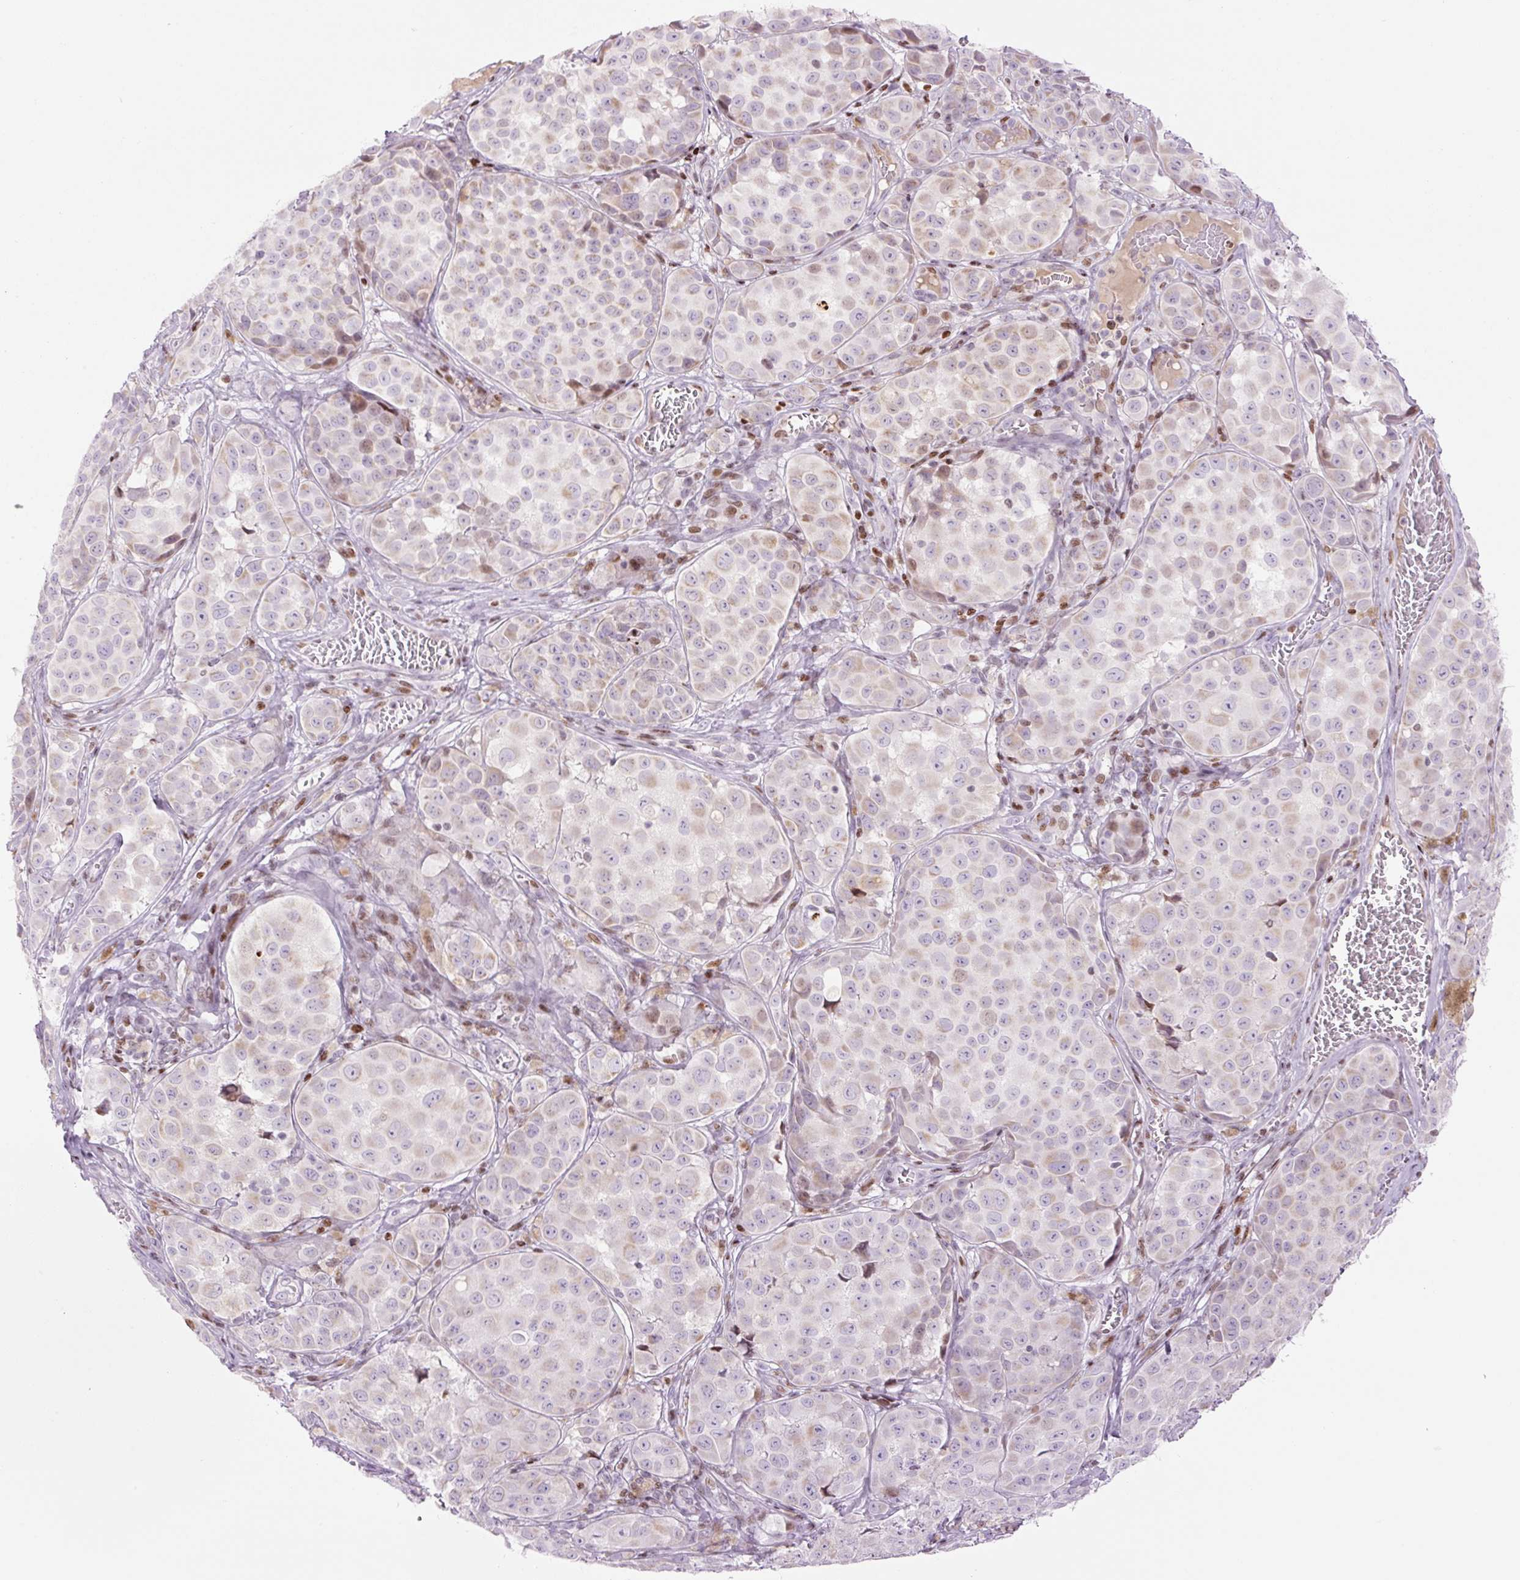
{"staining": {"intensity": "moderate", "quantity": "25%-75%", "location": "cytoplasmic/membranous"}, "tissue": "melanoma", "cell_type": "Tumor cells", "image_type": "cancer", "snomed": [{"axis": "morphology", "description": "Malignant melanoma, NOS"}, {"axis": "topography", "description": "Skin"}], "caption": "Protein staining of malignant melanoma tissue exhibits moderate cytoplasmic/membranous expression in approximately 25%-75% of tumor cells.", "gene": "TMEM177", "patient": {"sex": "male", "age": 64}}